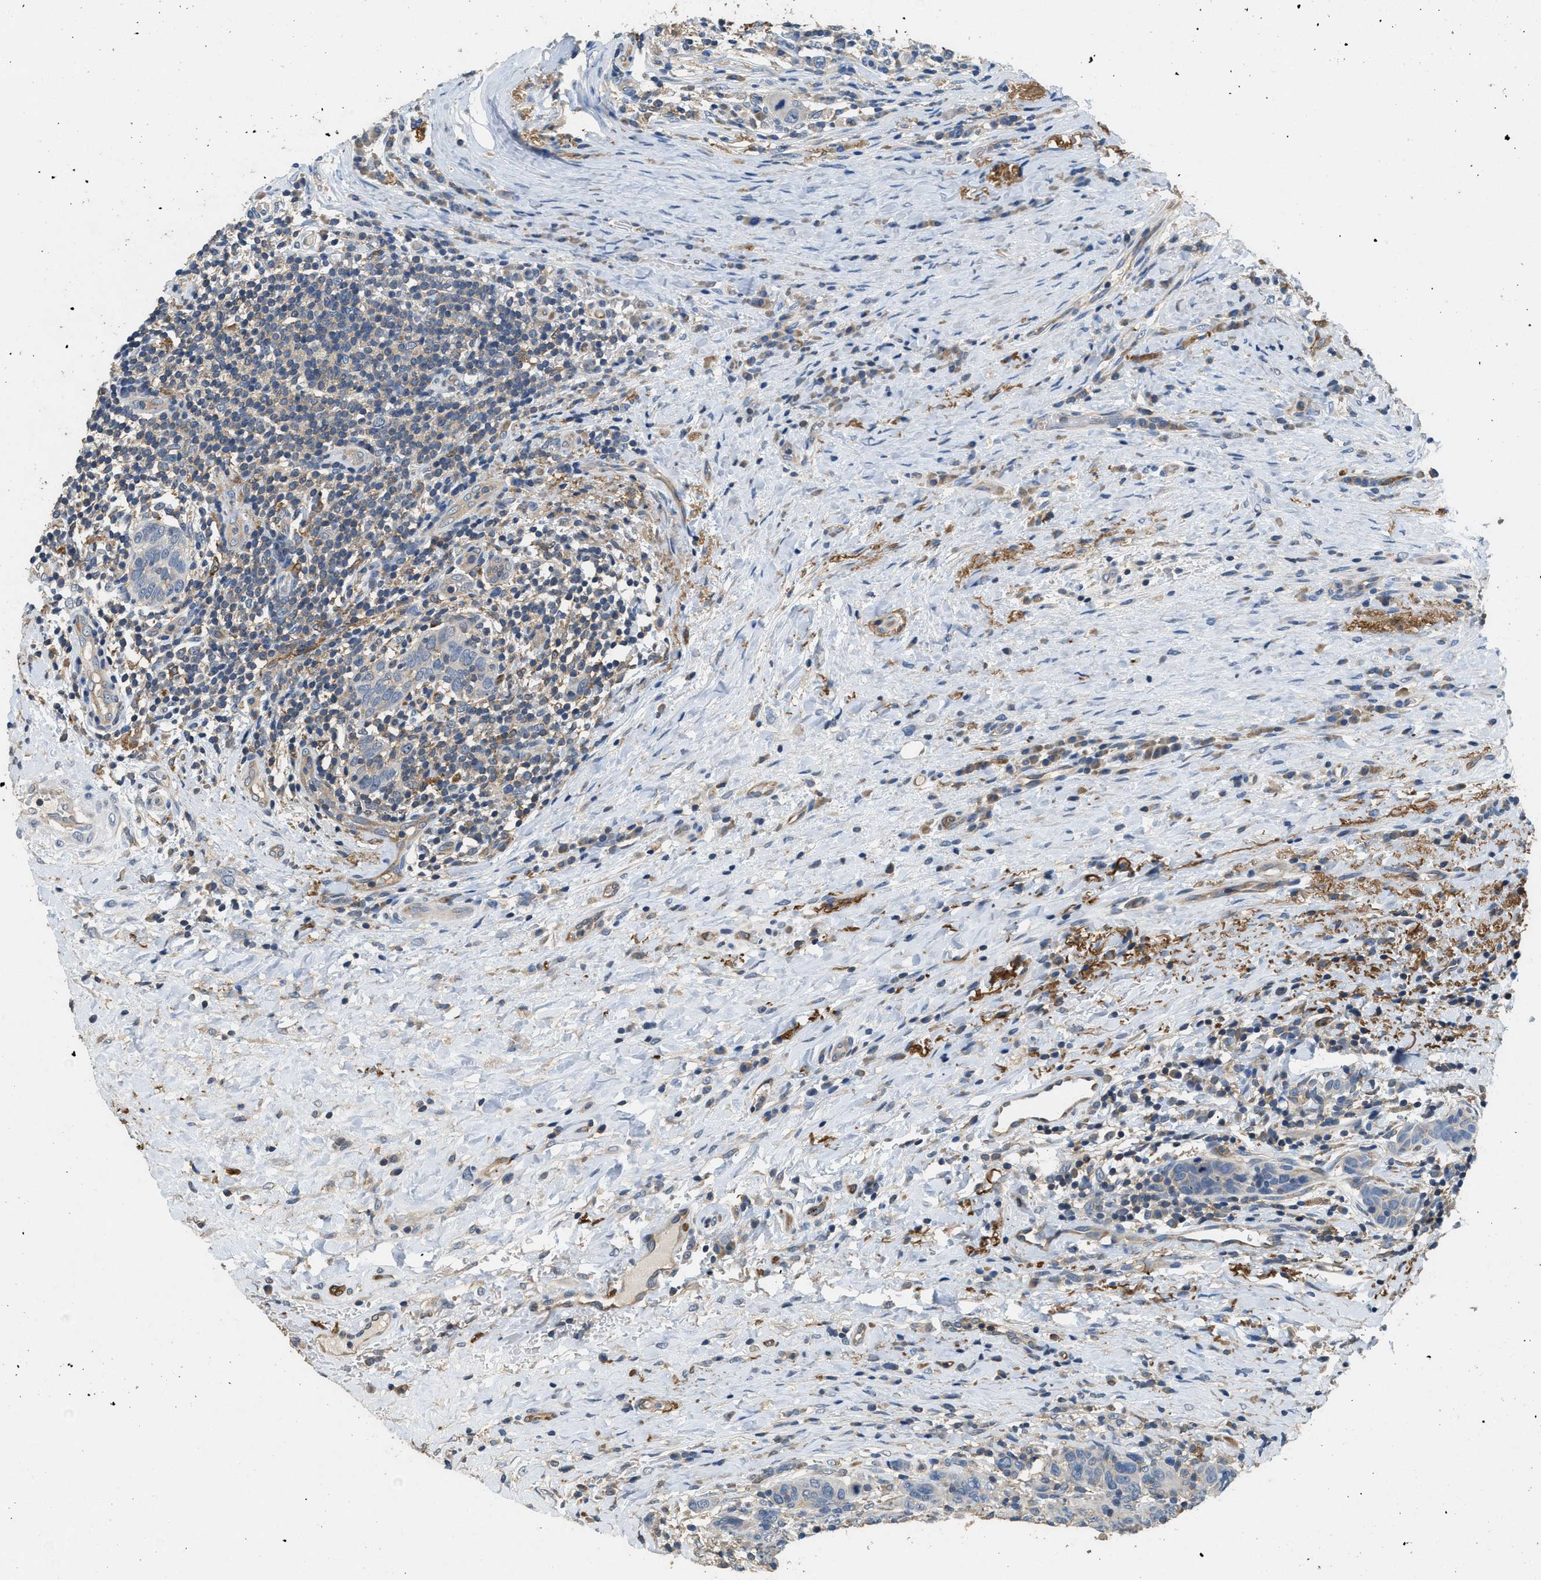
{"staining": {"intensity": "negative", "quantity": "none", "location": "none"}, "tissue": "breast cancer", "cell_type": "Tumor cells", "image_type": "cancer", "snomed": [{"axis": "morphology", "description": "Duct carcinoma"}, {"axis": "topography", "description": "Breast"}], "caption": "Breast intraductal carcinoma stained for a protein using immunohistochemistry (IHC) shows no positivity tumor cells.", "gene": "DGKE", "patient": {"sex": "female", "age": 37}}